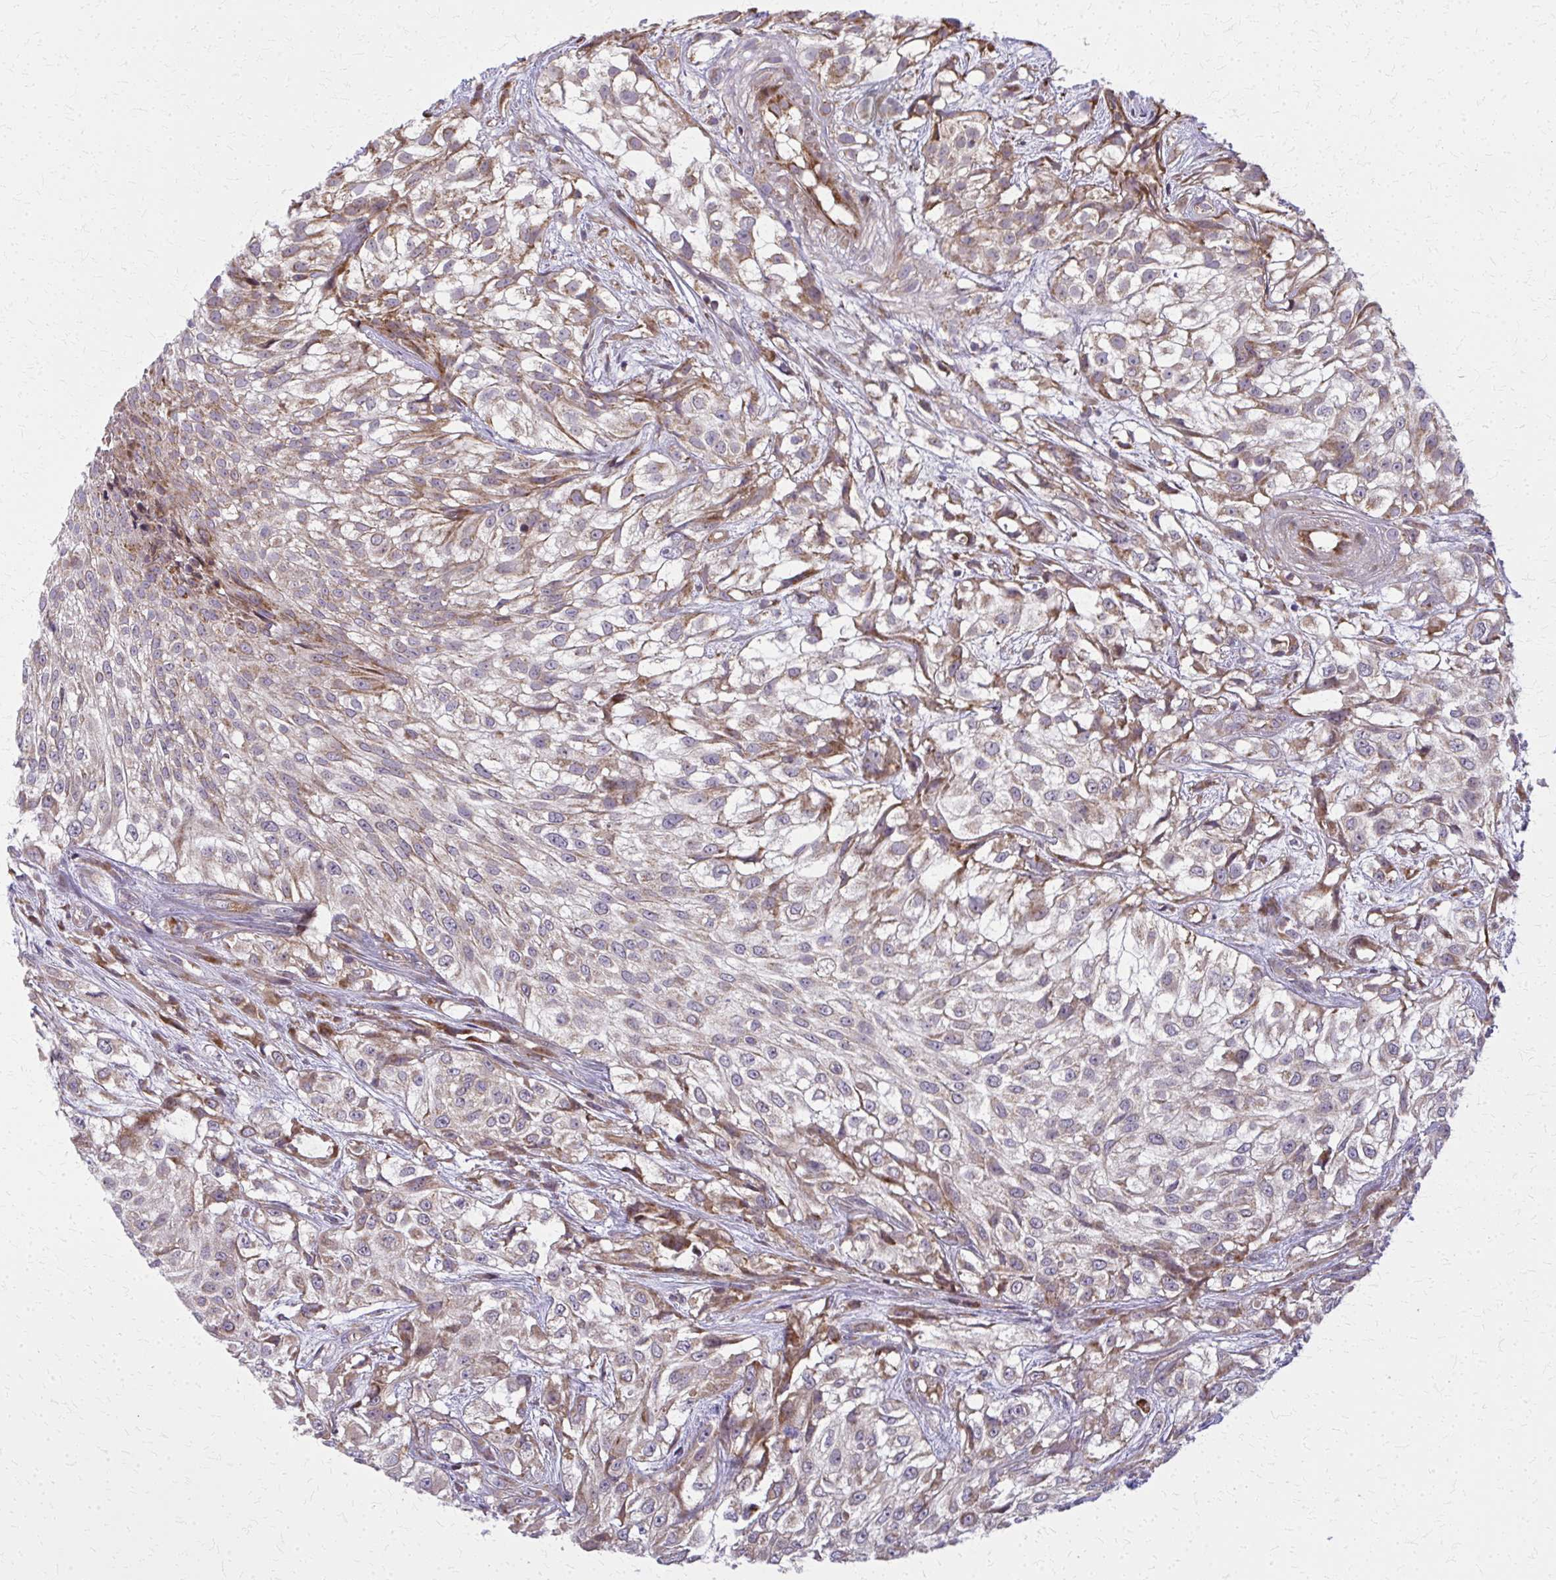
{"staining": {"intensity": "moderate", "quantity": "25%-75%", "location": "cytoplasmic/membranous"}, "tissue": "urothelial cancer", "cell_type": "Tumor cells", "image_type": "cancer", "snomed": [{"axis": "morphology", "description": "Urothelial carcinoma, High grade"}, {"axis": "topography", "description": "Urinary bladder"}], "caption": "Protein staining exhibits moderate cytoplasmic/membranous expression in approximately 25%-75% of tumor cells in urothelial cancer. (Stains: DAB in brown, nuclei in blue, Microscopy: brightfield microscopy at high magnification).", "gene": "MCCC1", "patient": {"sex": "male", "age": 56}}